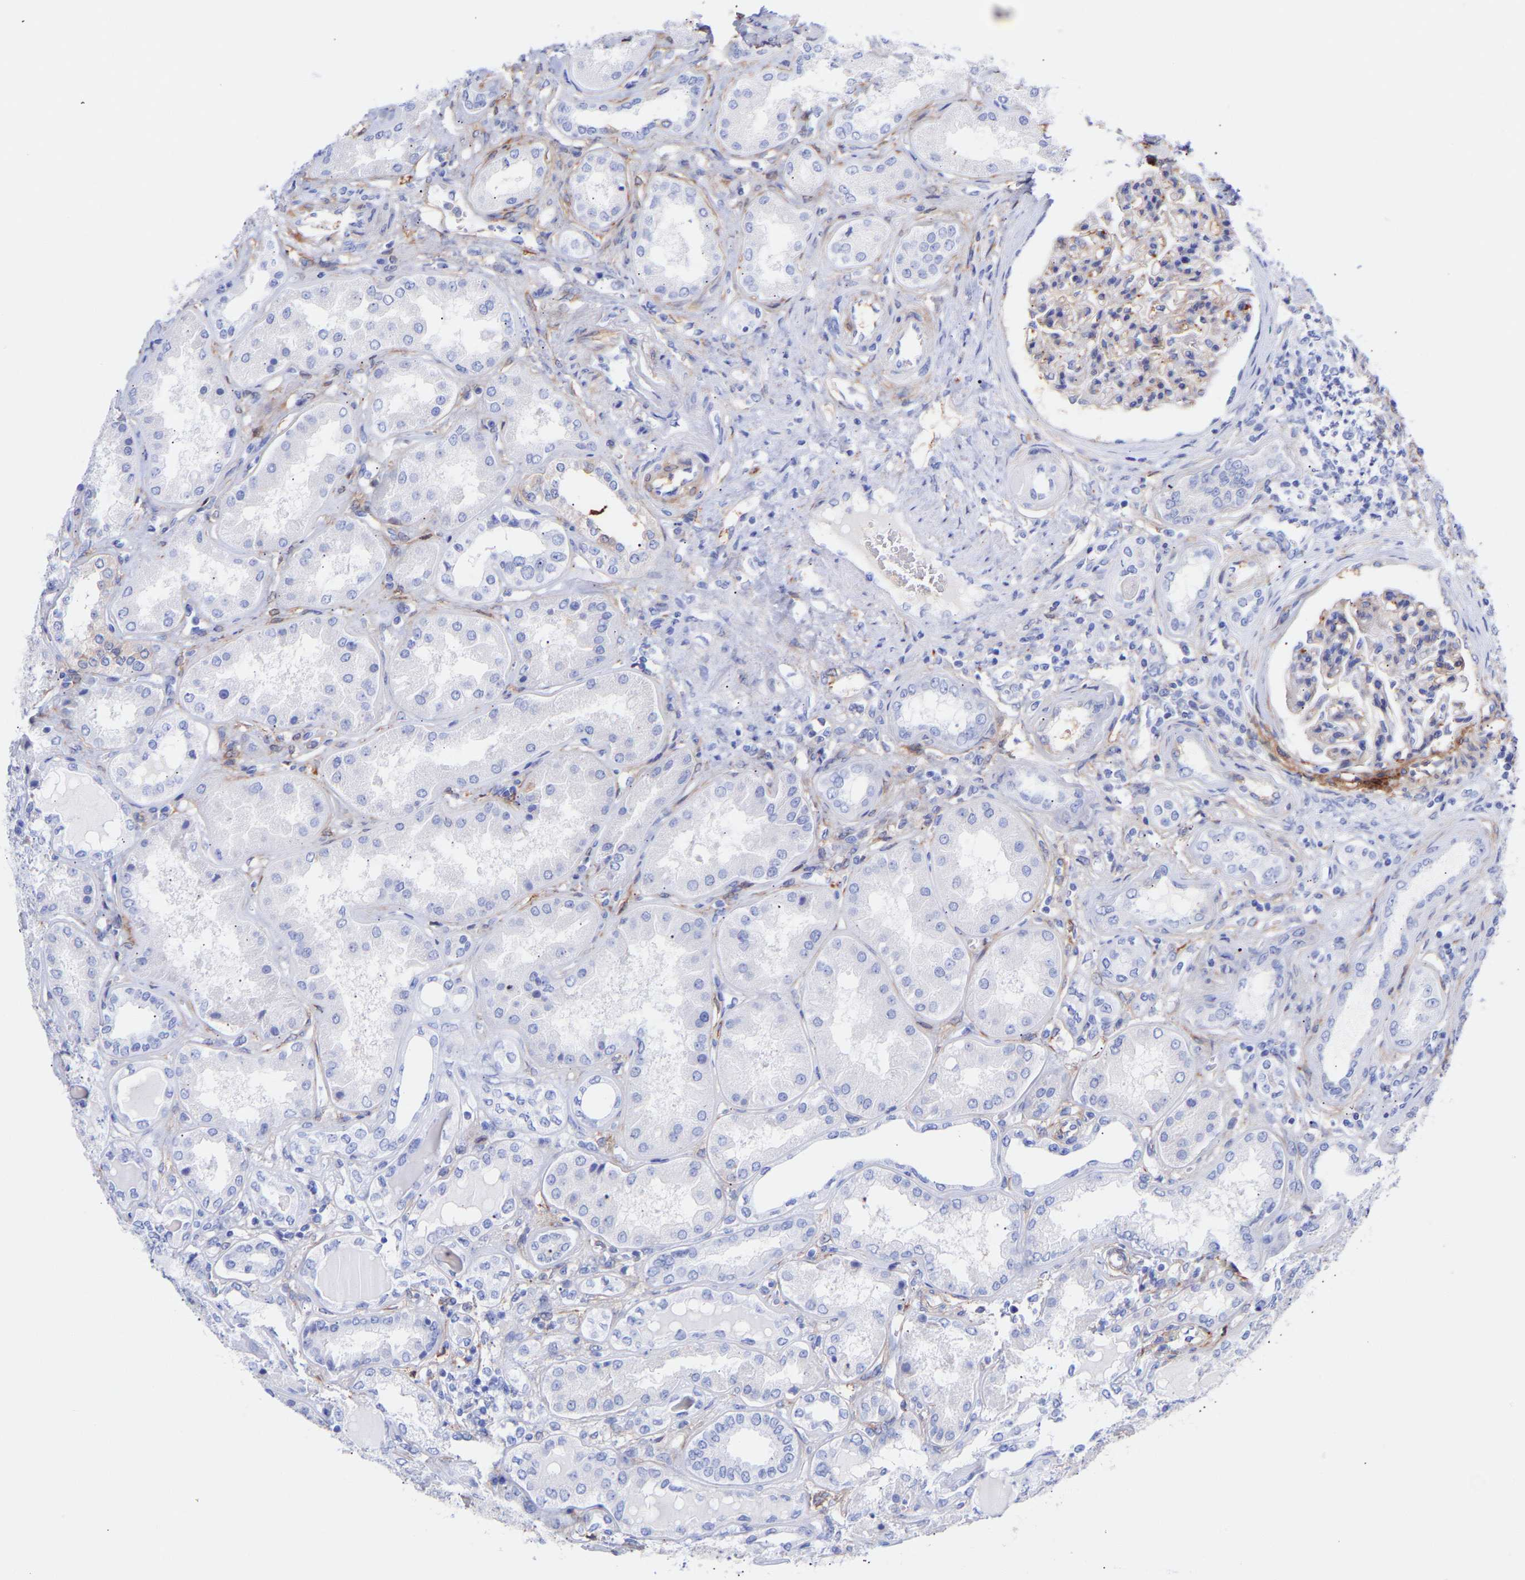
{"staining": {"intensity": "moderate", "quantity": "<25%", "location": "cytoplasmic/membranous"}, "tissue": "kidney", "cell_type": "Cells in glomeruli", "image_type": "normal", "snomed": [{"axis": "morphology", "description": "Normal tissue, NOS"}, {"axis": "topography", "description": "Kidney"}], "caption": "Immunohistochemistry (DAB (3,3'-diaminobenzidine)) staining of benign human kidney displays moderate cytoplasmic/membranous protein staining in approximately <25% of cells in glomeruli. (Brightfield microscopy of DAB IHC at high magnification).", "gene": "AMPH", "patient": {"sex": "female", "age": 56}}